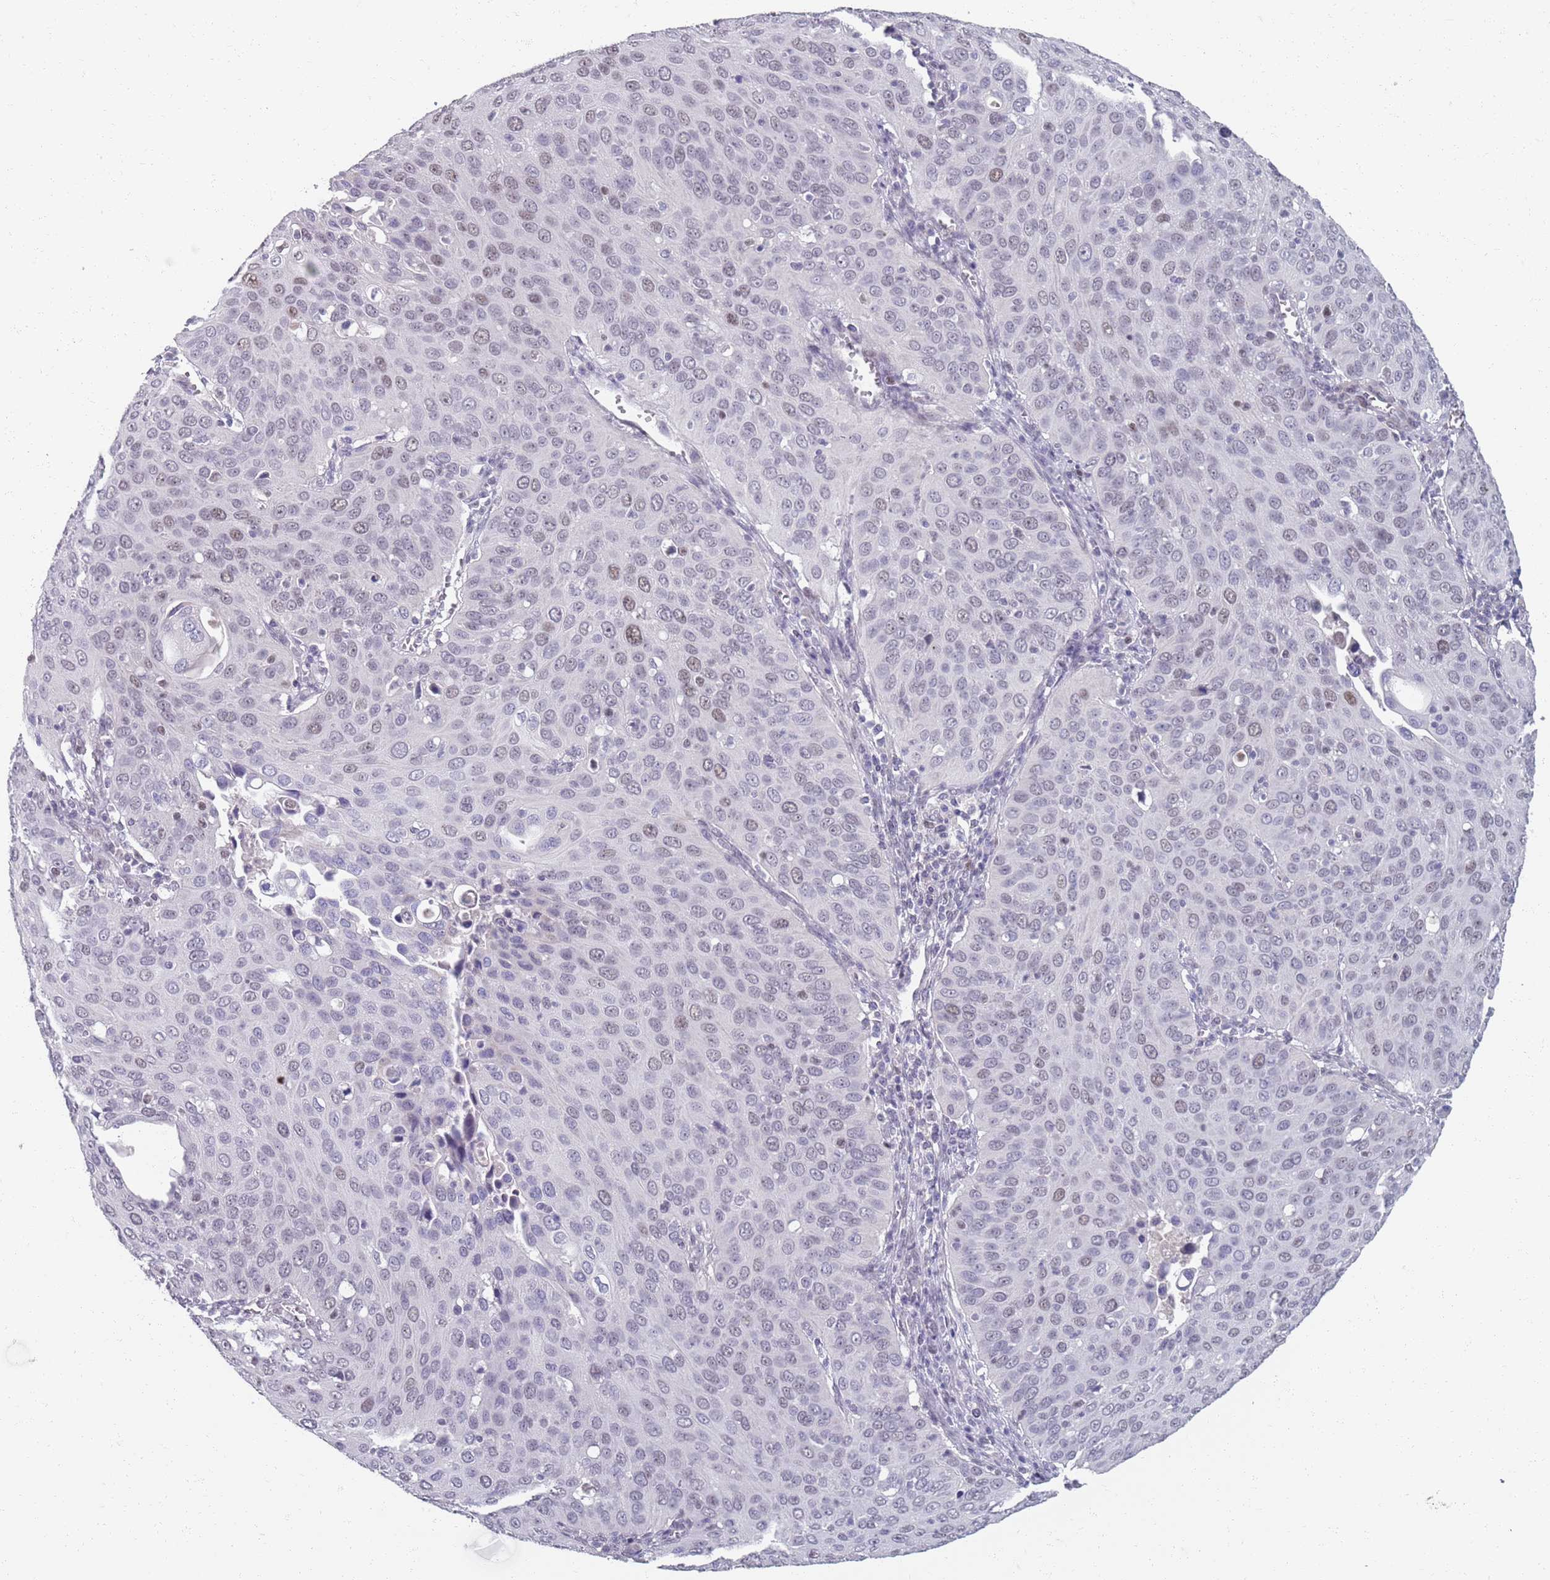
{"staining": {"intensity": "weak", "quantity": "<25%", "location": "nuclear"}, "tissue": "cervical cancer", "cell_type": "Tumor cells", "image_type": "cancer", "snomed": [{"axis": "morphology", "description": "Squamous cell carcinoma, NOS"}, {"axis": "topography", "description": "Cervix"}], "caption": "There is no significant staining in tumor cells of squamous cell carcinoma (cervical).", "gene": "SAMD1", "patient": {"sex": "female", "age": 36}}